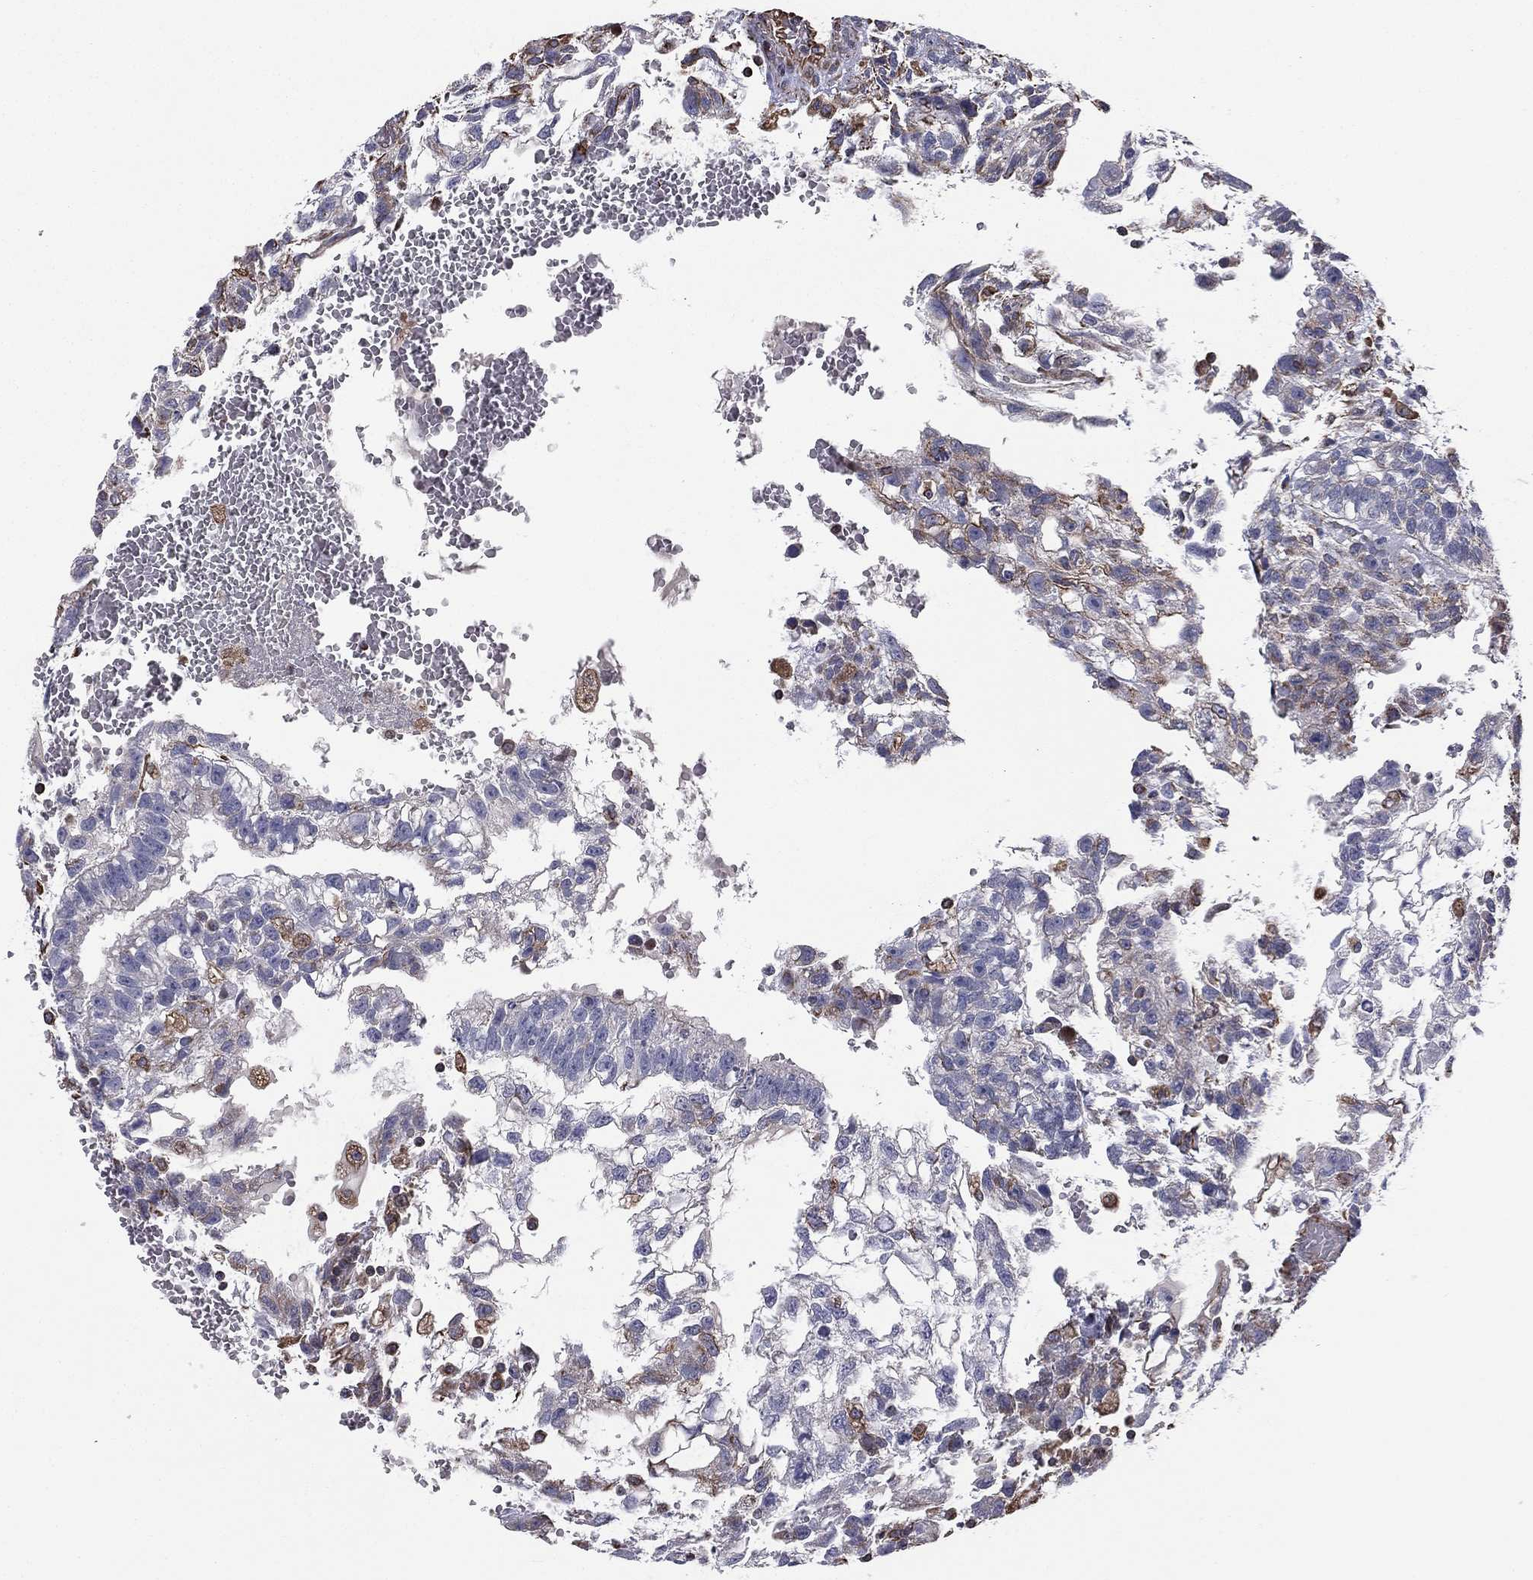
{"staining": {"intensity": "negative", "quantity": "none", "location": "none"}, "tissue": "testis cancer", "cell_type": "Tumor cells", "image_type": "cancer", "snomed": [{"axis": "morphology", "description": "Carcinoma, Embryonal, NOS"}, {"axis": "topography", "description": "Testis"}], "caption": "Human testis embryonal carcinoma stained for a protein using immunohistochemistry shows no expression in tumor cells.", "gene": "SCUBE1", "patient": {"sex": "male", "age": 32}}